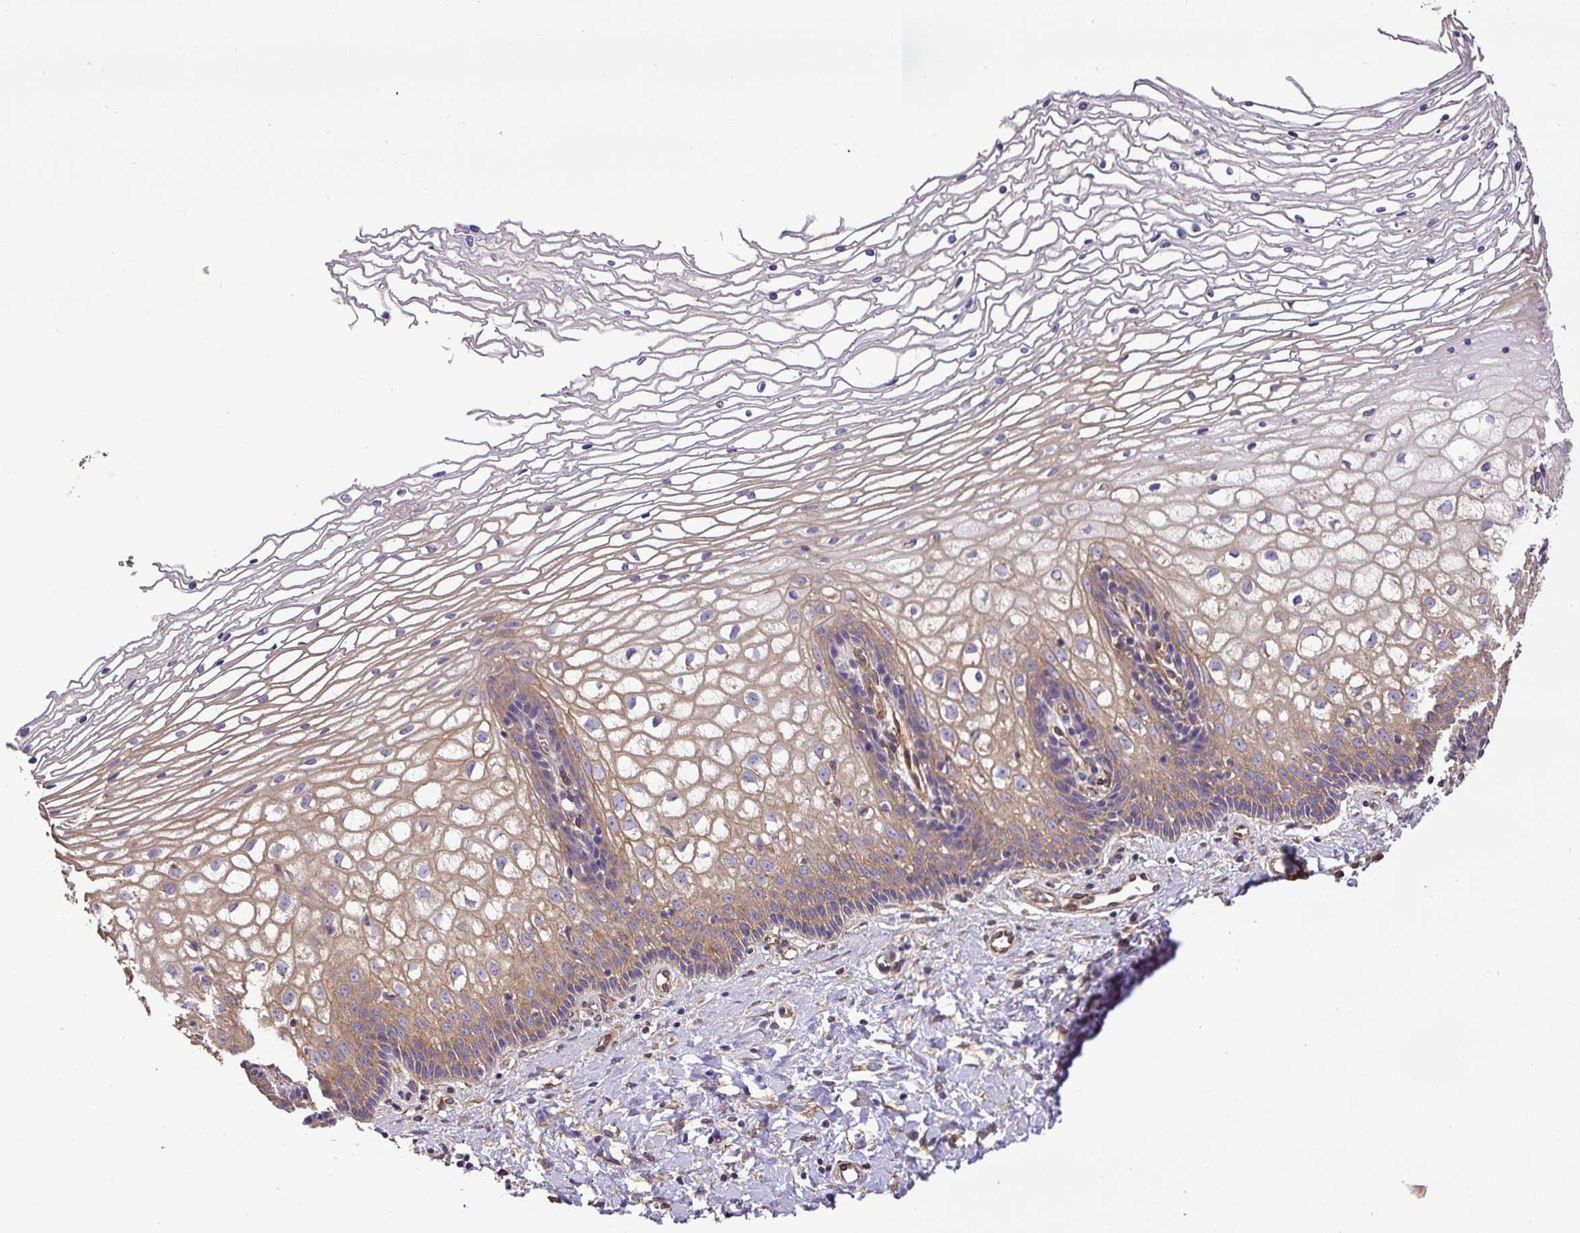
{"staining": {"intensity": "weak", "quantity": "25%-75%", "location": "cytoplasmic/membranous"}, "tissue": "cervix", "cell_type": "Glandular cells", "image_type": "normal", "snomed": [{"axis": "morphology", "description": "Normal tissue, NOS"}, {"axis": "topography", "description": "Cervix"}], "caption": "IHC photomicrograph of benign cervix stained for a protein (brown), which exhibits low levels of weak cytoplasmic/membranous staining in approximately 25%-75% of glandular cells.", "gene": "DCTN1", "patient": {"sex": "female", "age": 36}}